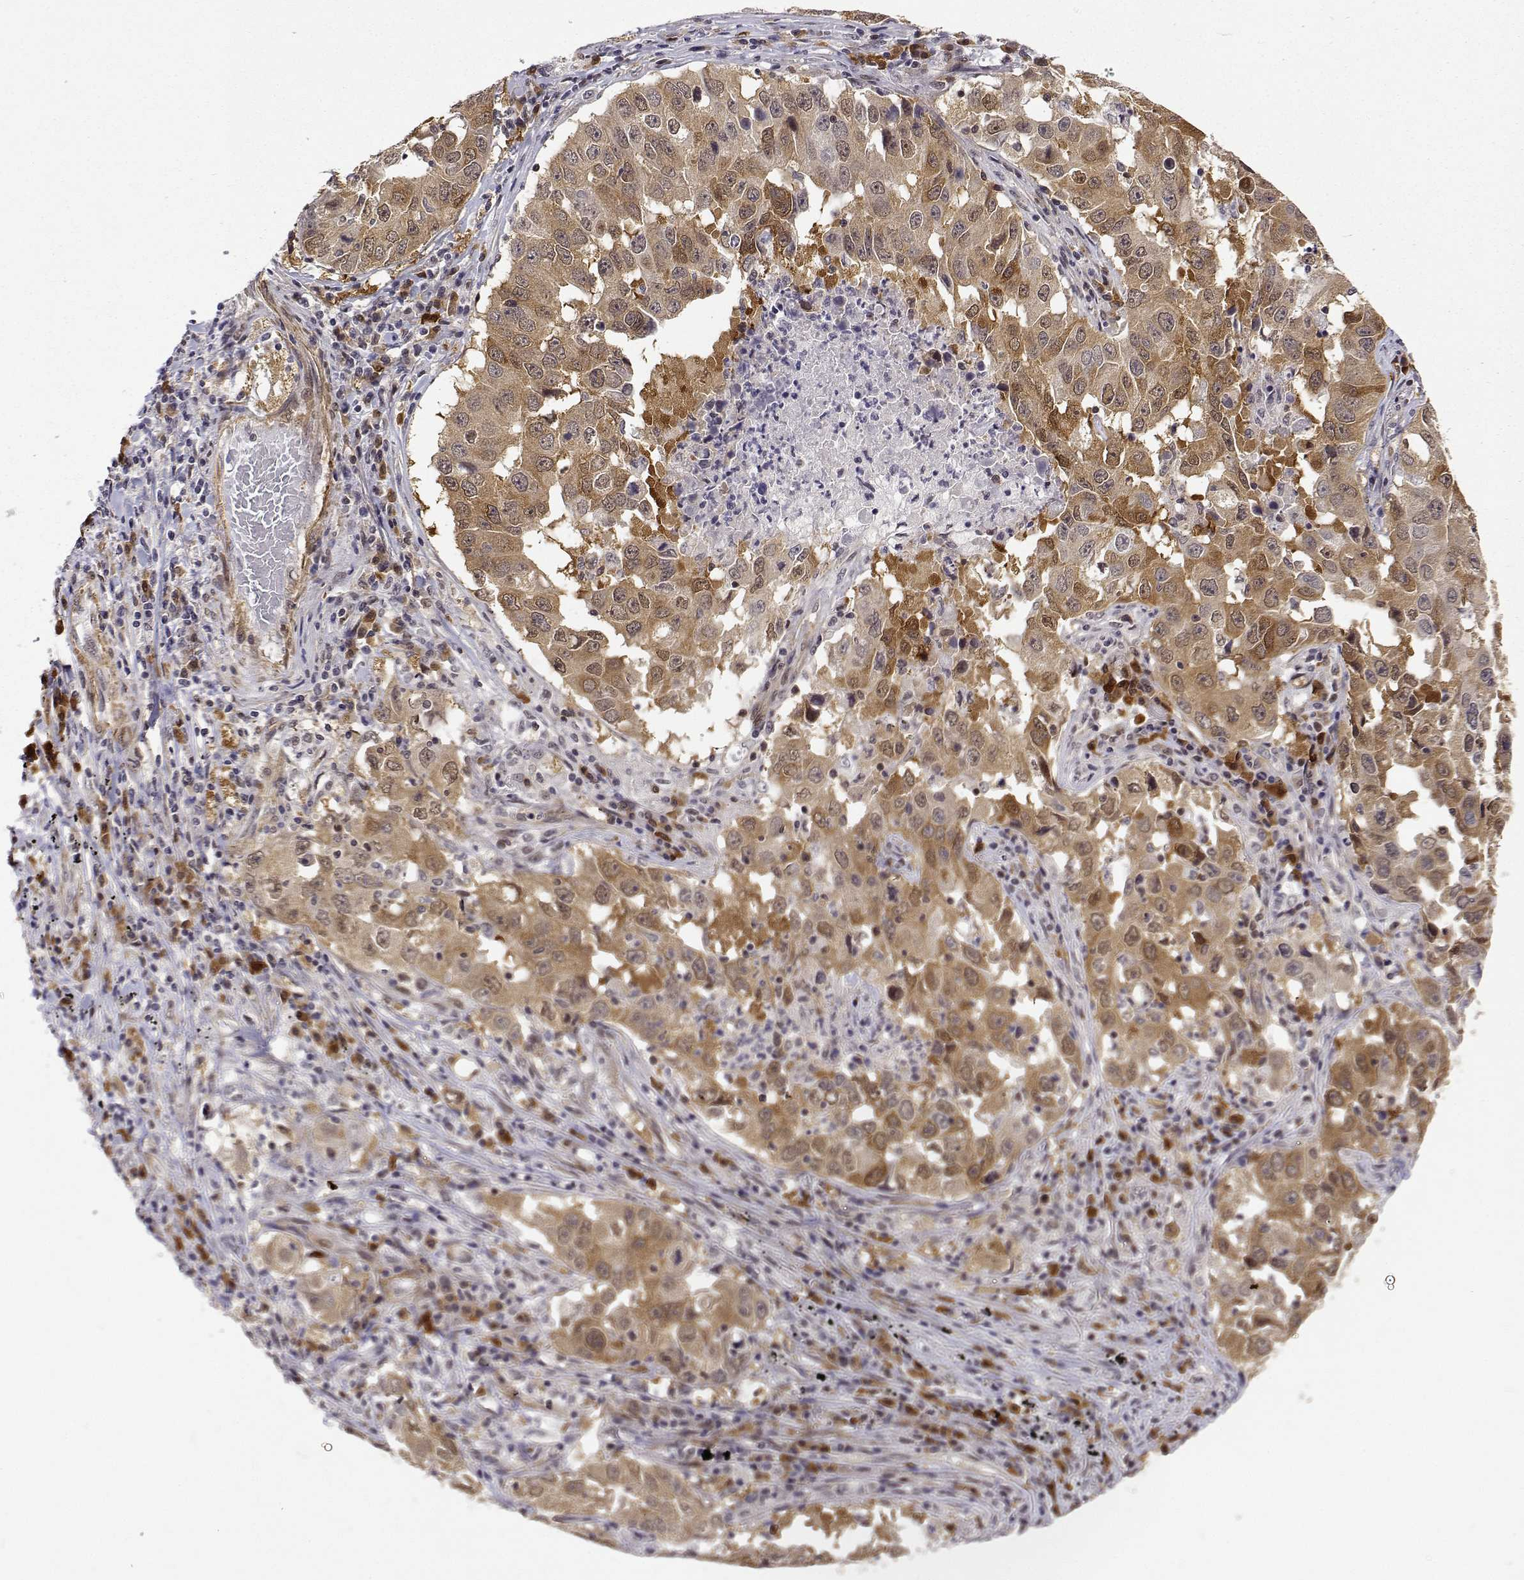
{"staining": {"intensity": "weak", "quantity": ">75%", "location": "cytoplasmic/membranous"}, "tissue": "lung cancer", "cell_type": "Tumor cells", "image_type": "cancer", "snomed": [{"axis": "morphology", "description": "Adenocarcinoma, NOS"}, {"axis": "topography", "description": "Lung"}], "caption": "A brown stain highlights weak cytoplasmic/membranous staining of a protein in adenocarcinoma (lung) tumor cells.", "gene": "PHGDH", "patient": {"sex": "male", "age": 73}}